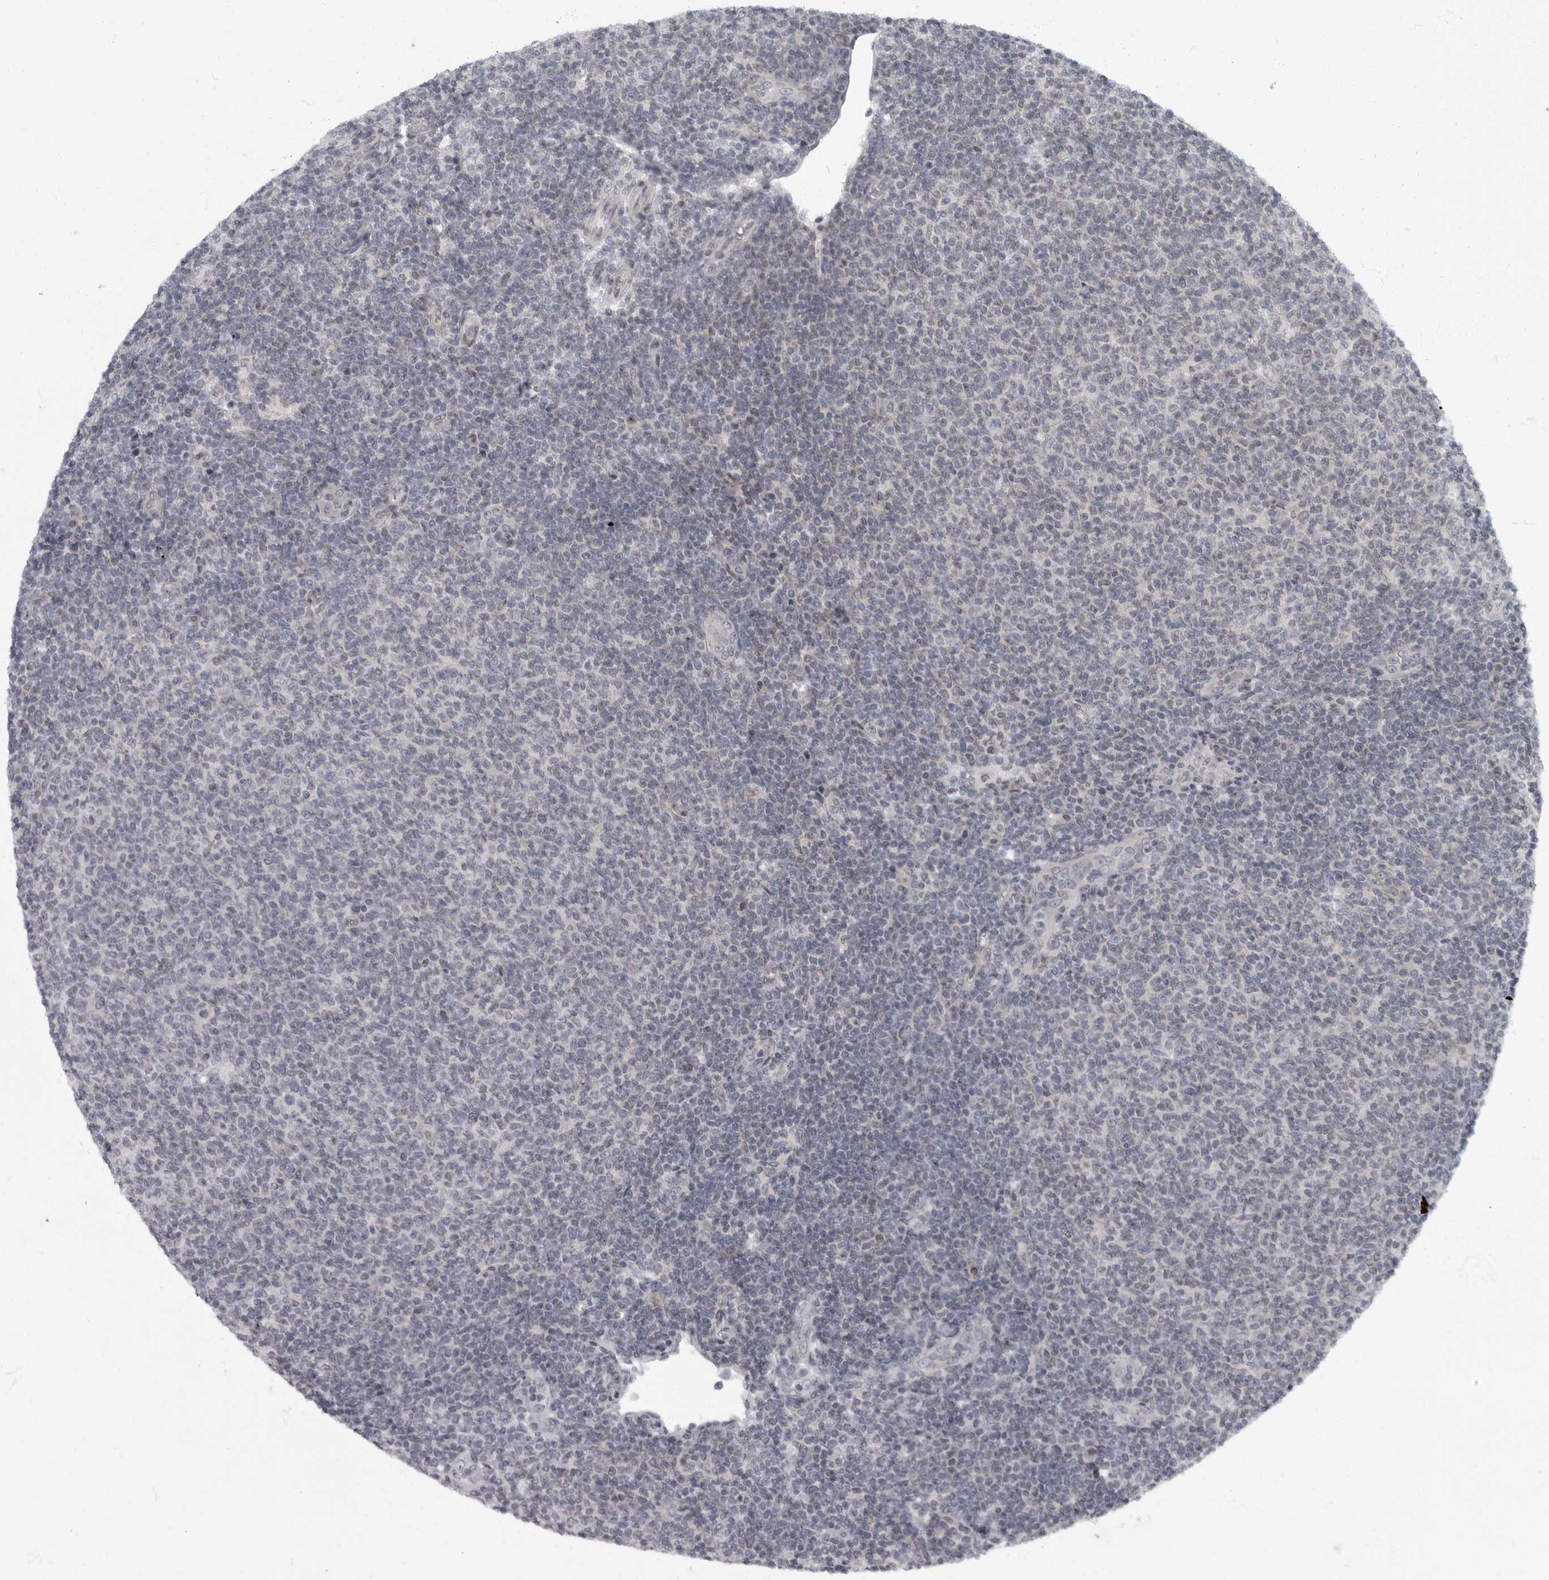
{"staining": {"intensity": "negative", "quantity": "none", "location": "none"}, "tissue": "lymphoma", "cell_type": "Tumor cells", "image_type": "cancer", "snomed": [{"axis": "morphology", "description": "Malignant lymphoma, non-Hodgkin's type, Low grade"}, {"axis": "topography", "description": "Lymph node"}], "caption": "Photomicrograph shows no protein expression in tumor cells of lymphoma tissue.", "gene": "EVI5", "patient": {"sex": "male", "age": 66}}